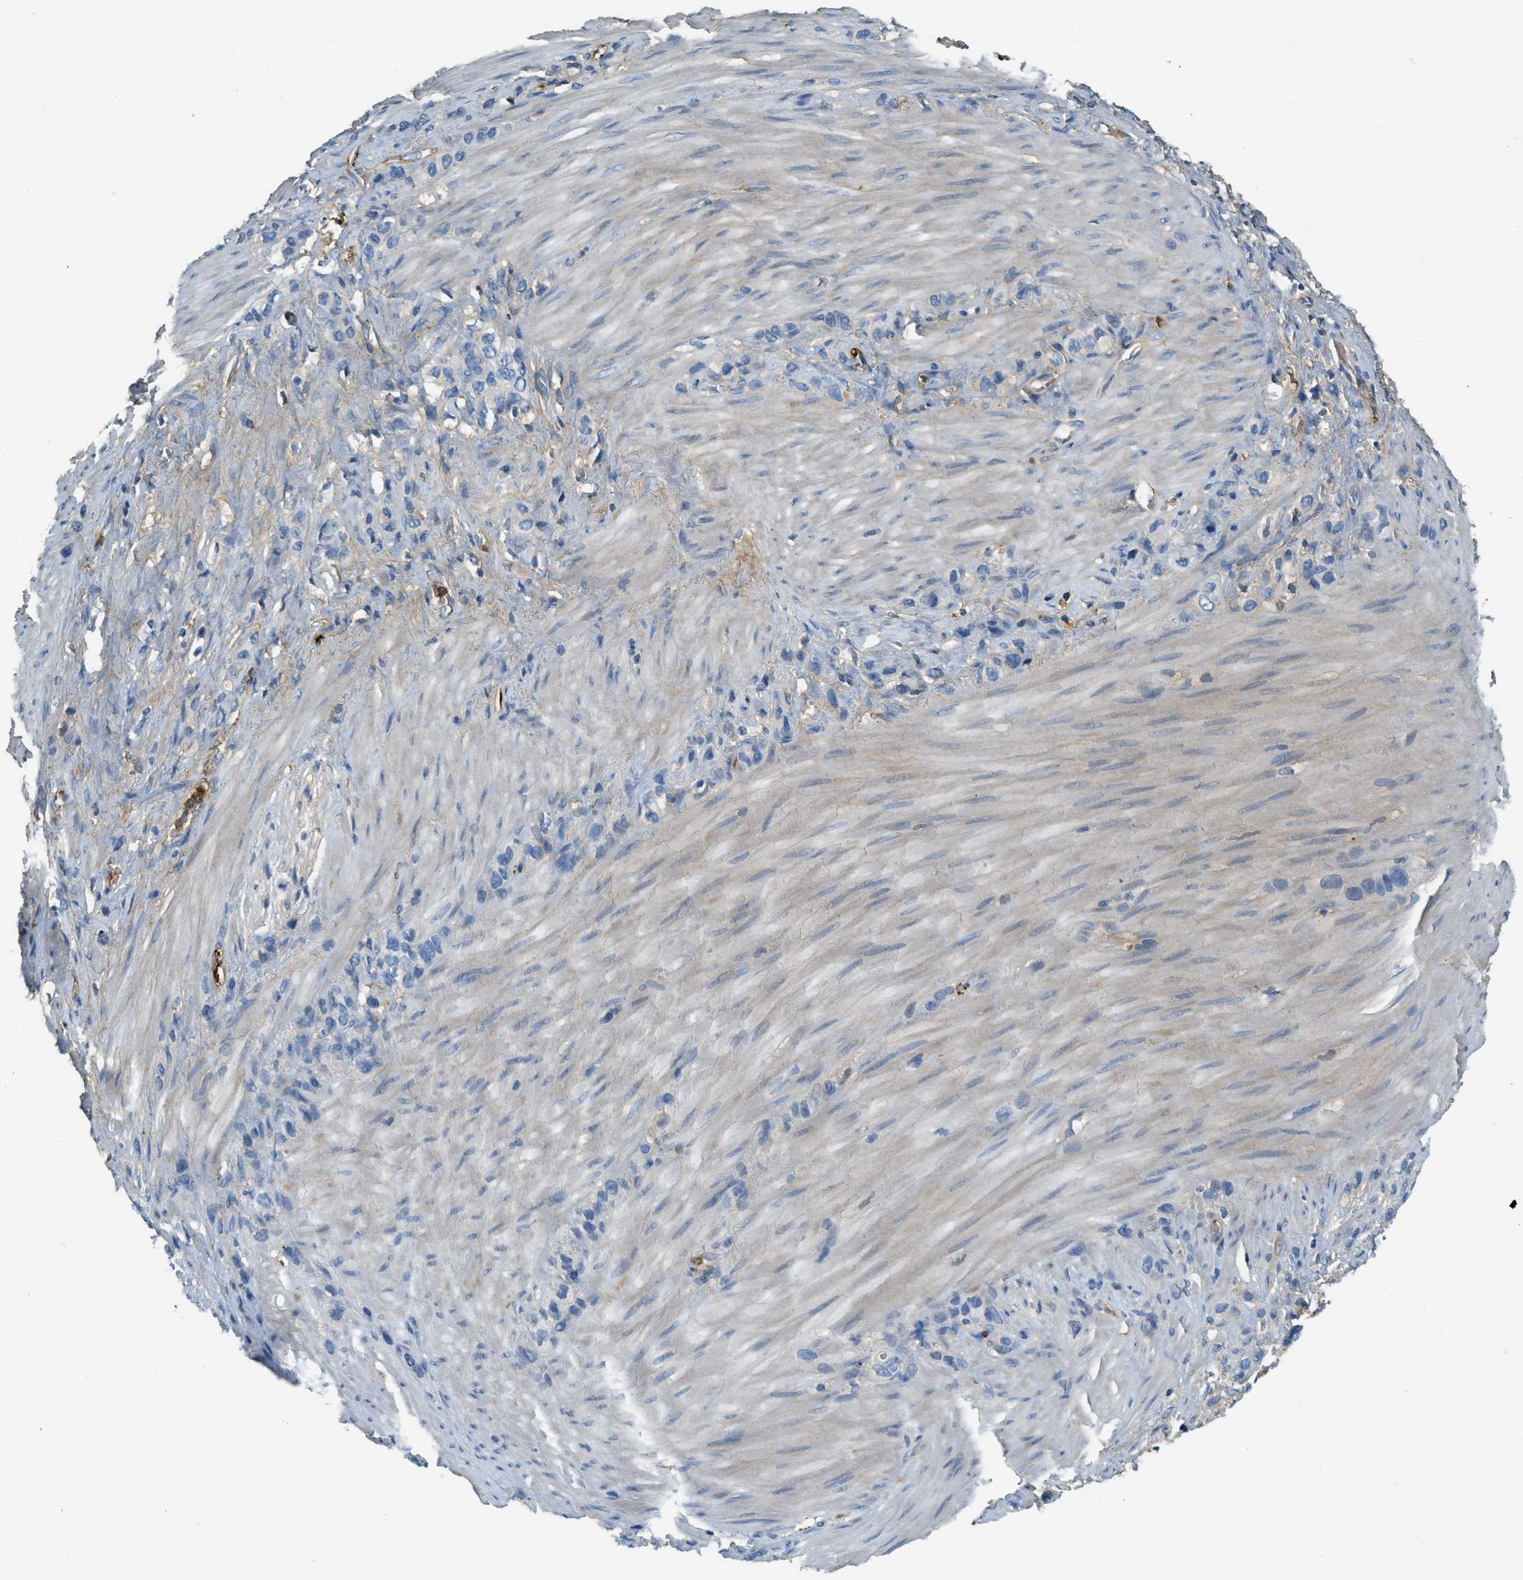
{"staining": {"intensity": "negative", "quantity": "none", "location": "none"}, "tissue": "stomach cancer", "cell_type": "Tumor cells", "image_type": "cancer", "snomed": [{"axis": "morphology", "description": "Adenocarcinoma, NOS"}, {"axis": "morphology", "description": "Adenocarcinoma, High grade"}, {"axis": "topography", "description": "Stomach, upper"}, {"axis": "topography", "description": "Stomach, lower"}], "caption": "This micrograph is of stomach cancer (high-grade adenocarcinoma) stained with IHC to label a protein in brown with the nuclei are counter-stained blue. There is no positivity in tumor cells.", "gene": "PRTN3", "patient": {"sex": "female", "age": 65}}